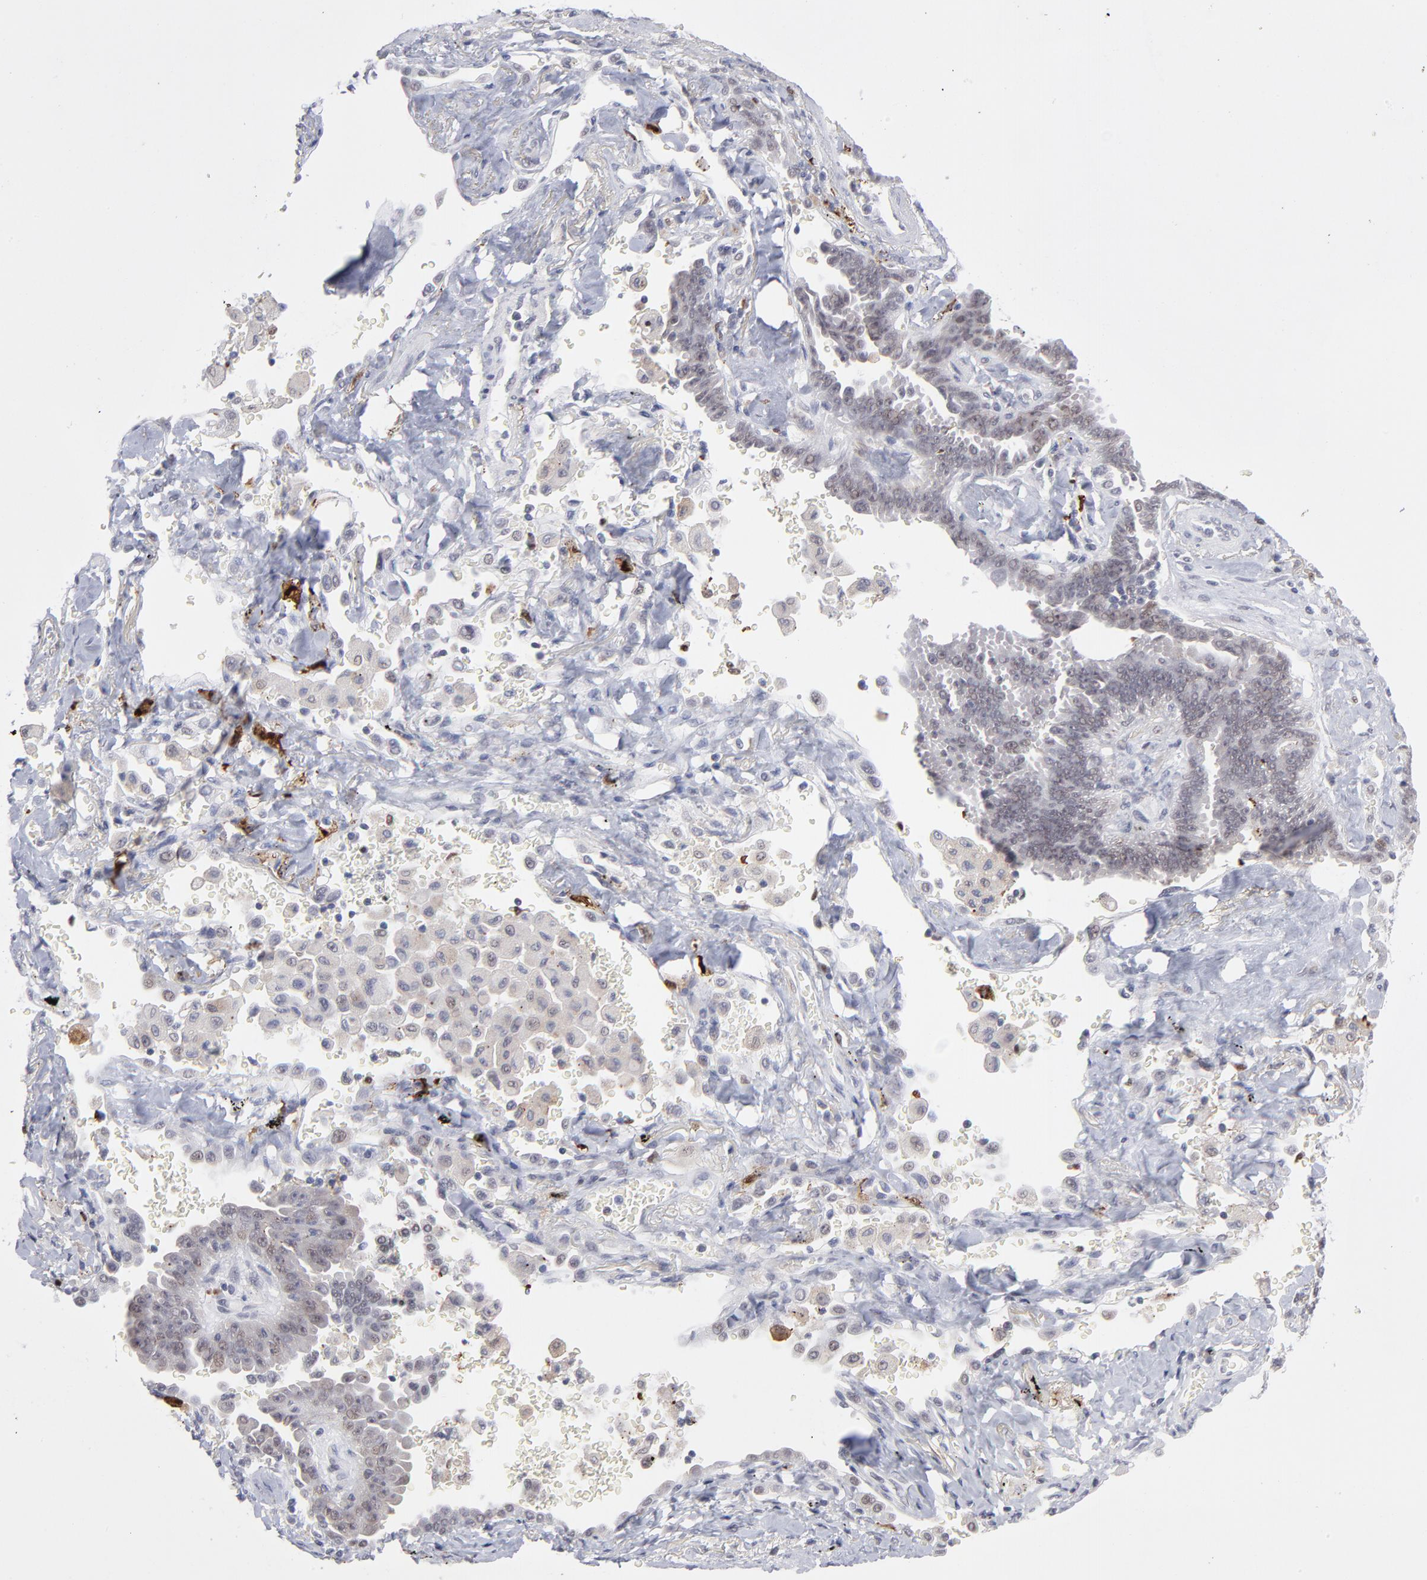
{"staining": {"intensity": "negative", "quantity": "none", "location": "none"}, "tissue": "lung cancer", "cell_type": "Tumor cells", "image_type": "cancer", "snomed": [{"axis": "morphology", "description": "Adenocarcinoma, NOS"}, {"axis": "topography", "description": "Lung"}], "caption": "An immunohistochemistry micrograph of lung adenocarcinoma is shown. There is no staining in tumor cells of lung adenocarcinoma. (Immunohistochemistry, brightfield microscopy, high magnification).", "gene": "CCR2", "patient": {"sex": "female", "age": 64}}